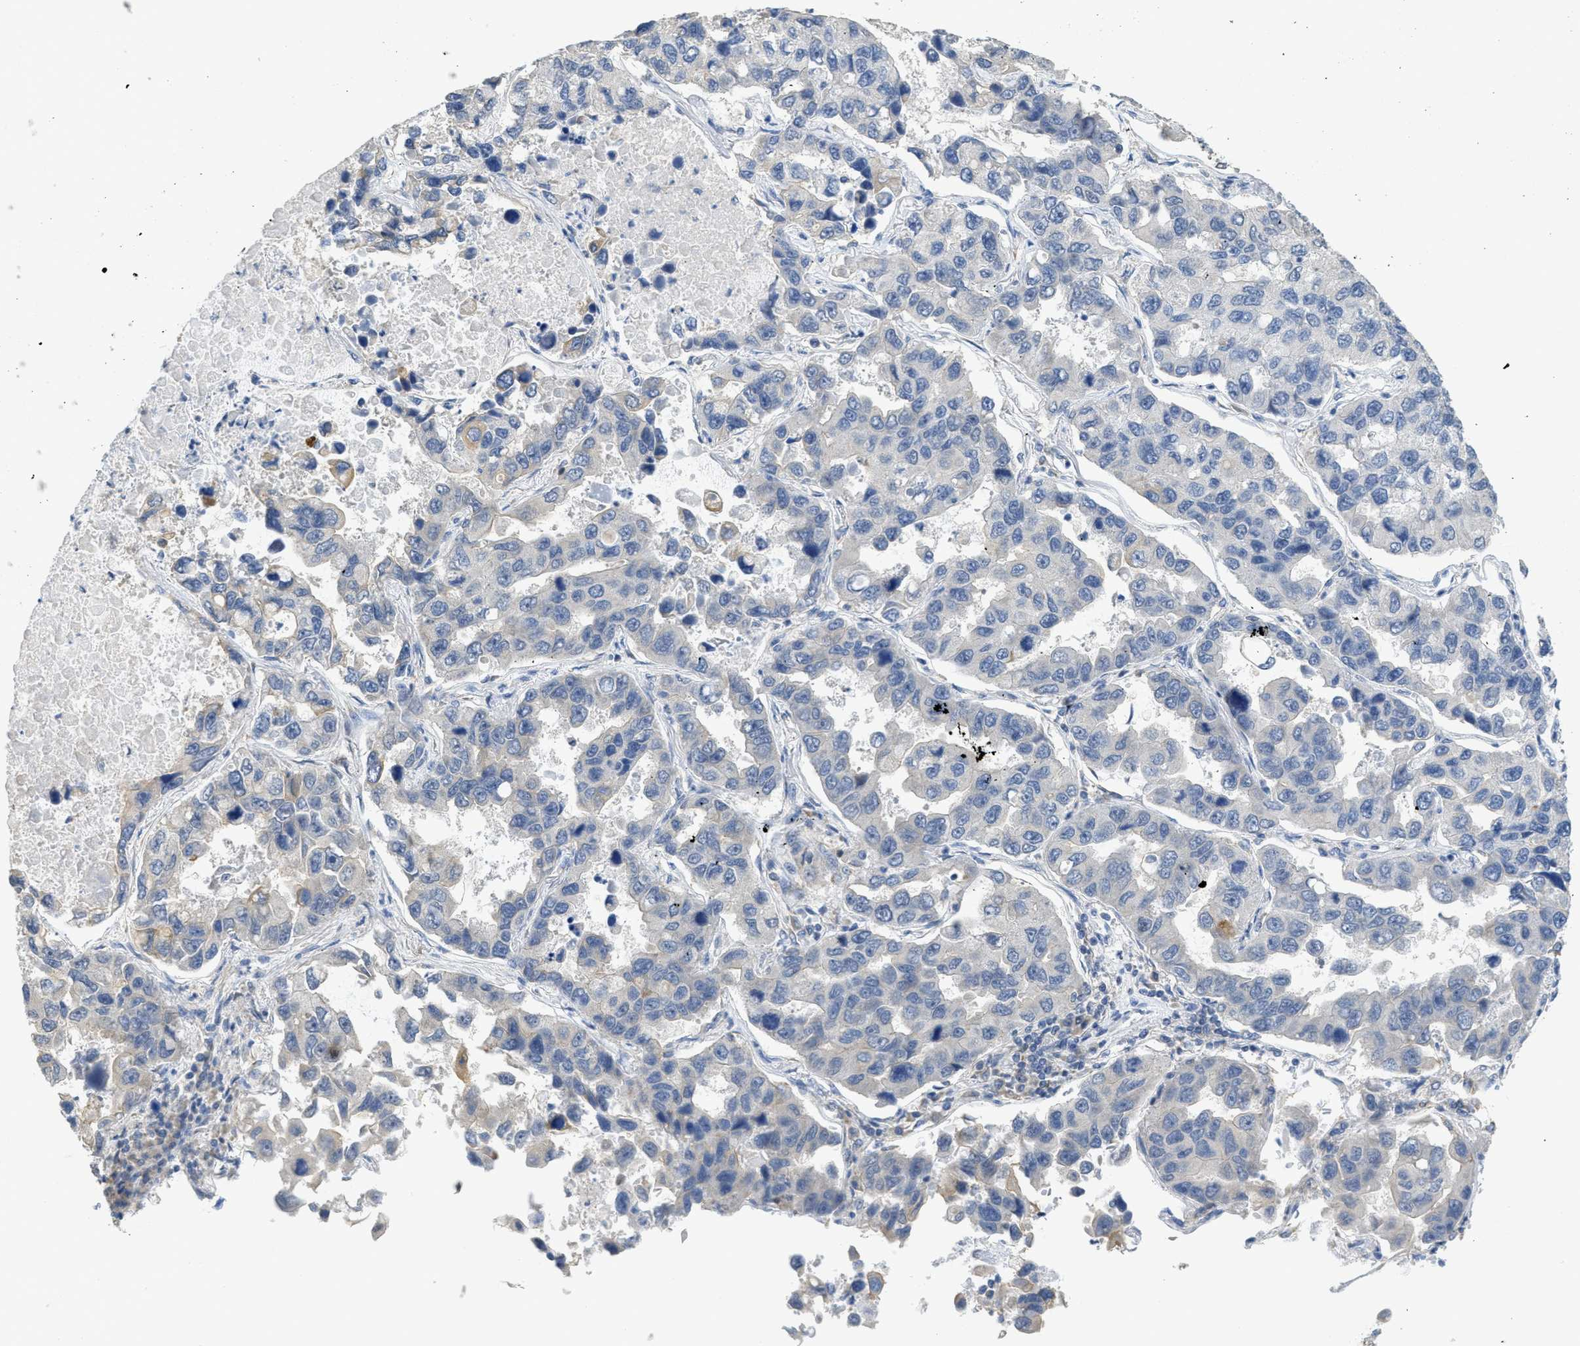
{"staining": {"intensity": "negative", "quantity": "none", "location": "none"}, "tissue": "lung cancer", "cell_type": "Tumor cells", "image_type": "cancer", "snomed": [{"axis": "morphology", "description": "Adenocarcinoma, NOS"}, {"axis": "topography", "description": "Lung"}], "caption": "Immunohistochemistry image of lung adenocarcinoma stained for a protein (brown), which demonstrates no expression in tumor cells. (IHC, brightfield microscopy, high magnification).", "gene": "SFXN2", "patient": {"sex": "male", "age": 64}}